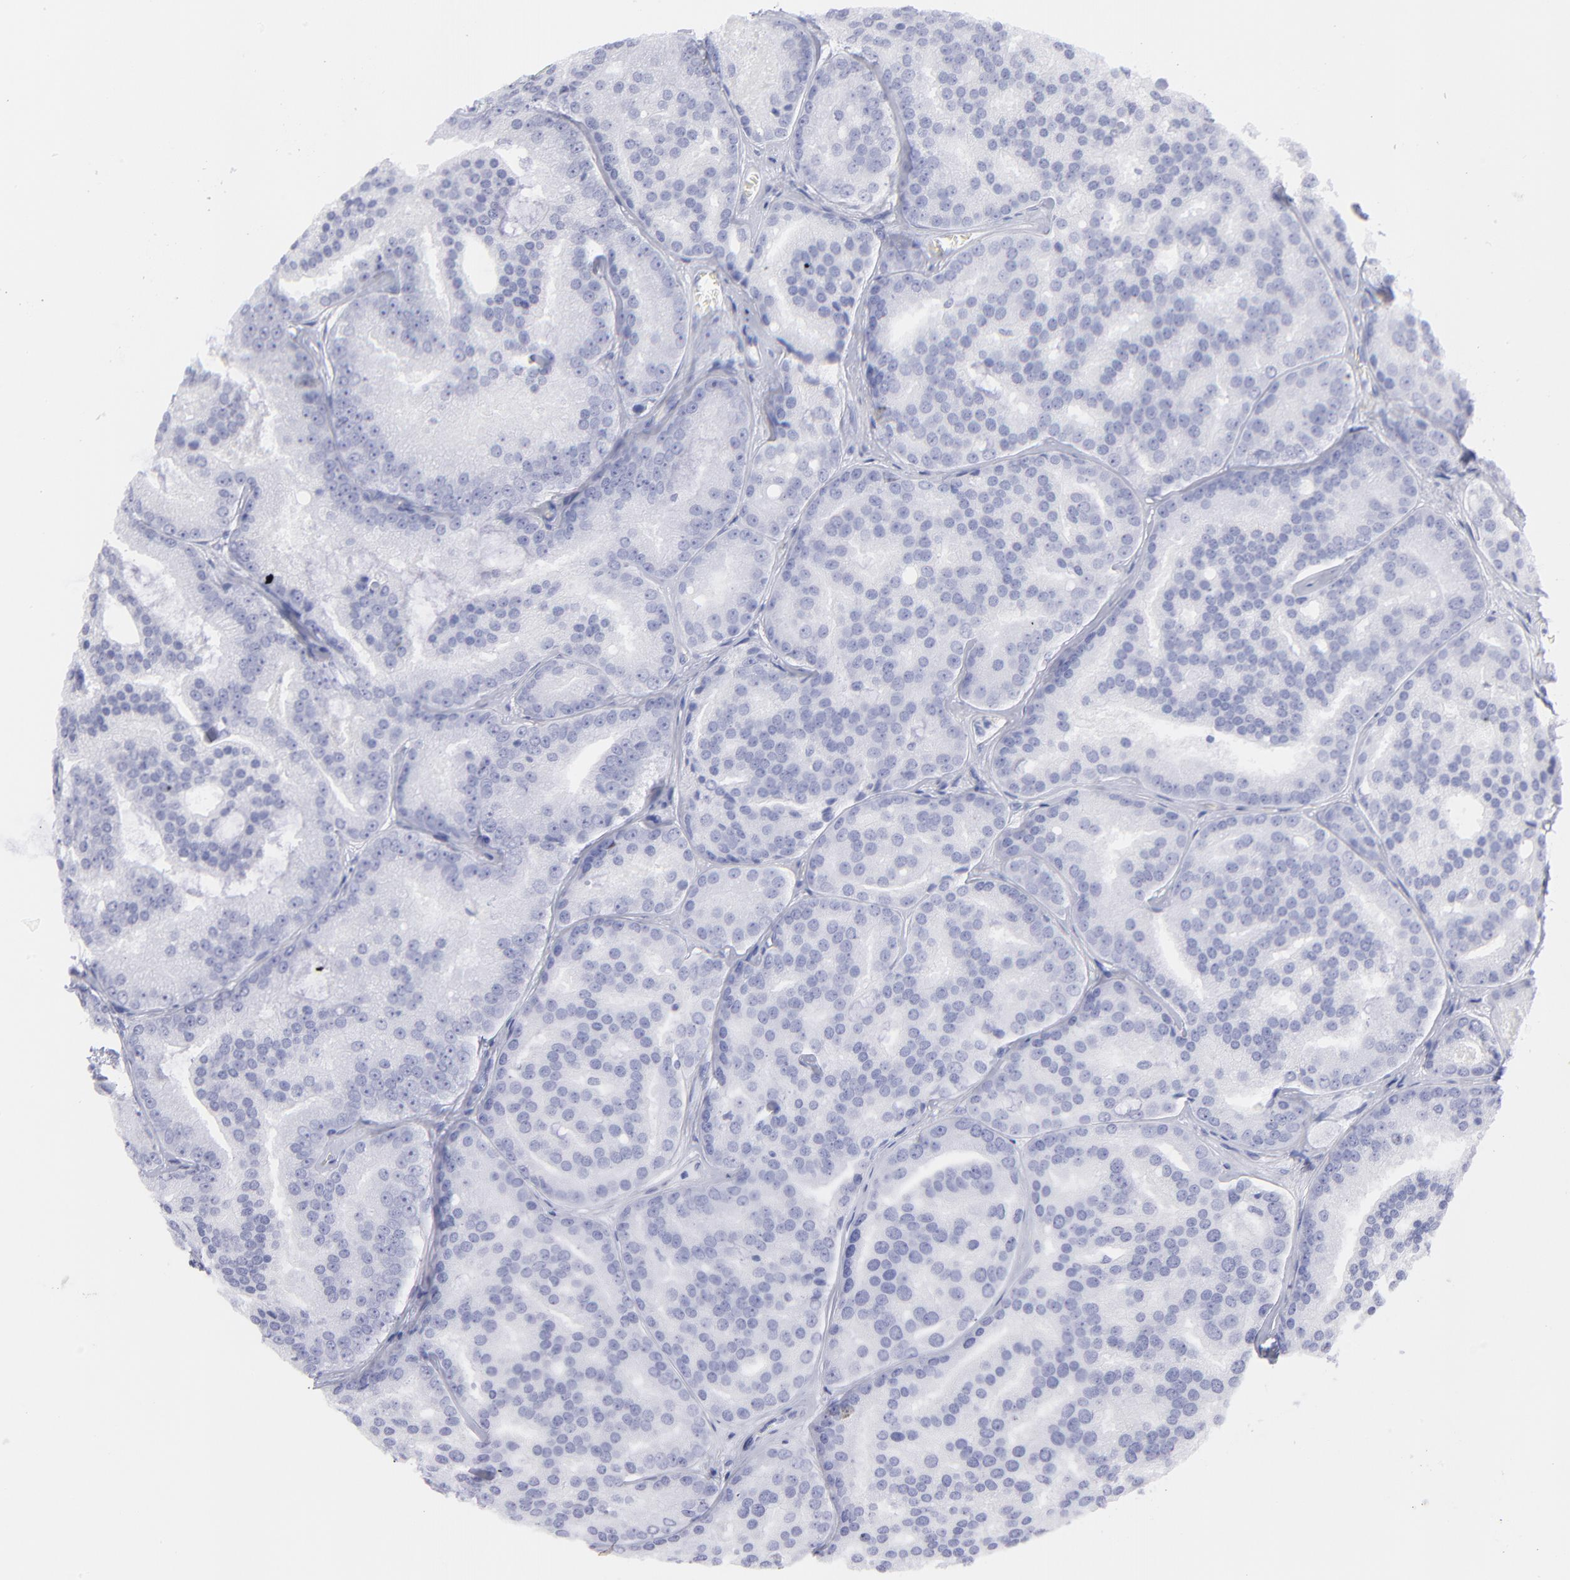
{"staining": {"intensity": "negative", "quantity": "none", "location": "none"}, "tissue": "prostate cancer", "cell_type": "Tumor cells", "image_type": "cancer", "snomed": [{"axis": "morphology", "description": "Adenocarcinoma, High grade"}, {"axis": "topography", "description": "Prostate"}], "caption": "Immunohistochemical staining of adenocarcinoma (high-grade) (prostate) exhibits no significant expression in tumor cells. The staining is performed using DAB brown chromogen with nuclei counter-stained in using hematoxylin.", "gene": "F13B", "patient": {"sex": "male", "age": 64}}